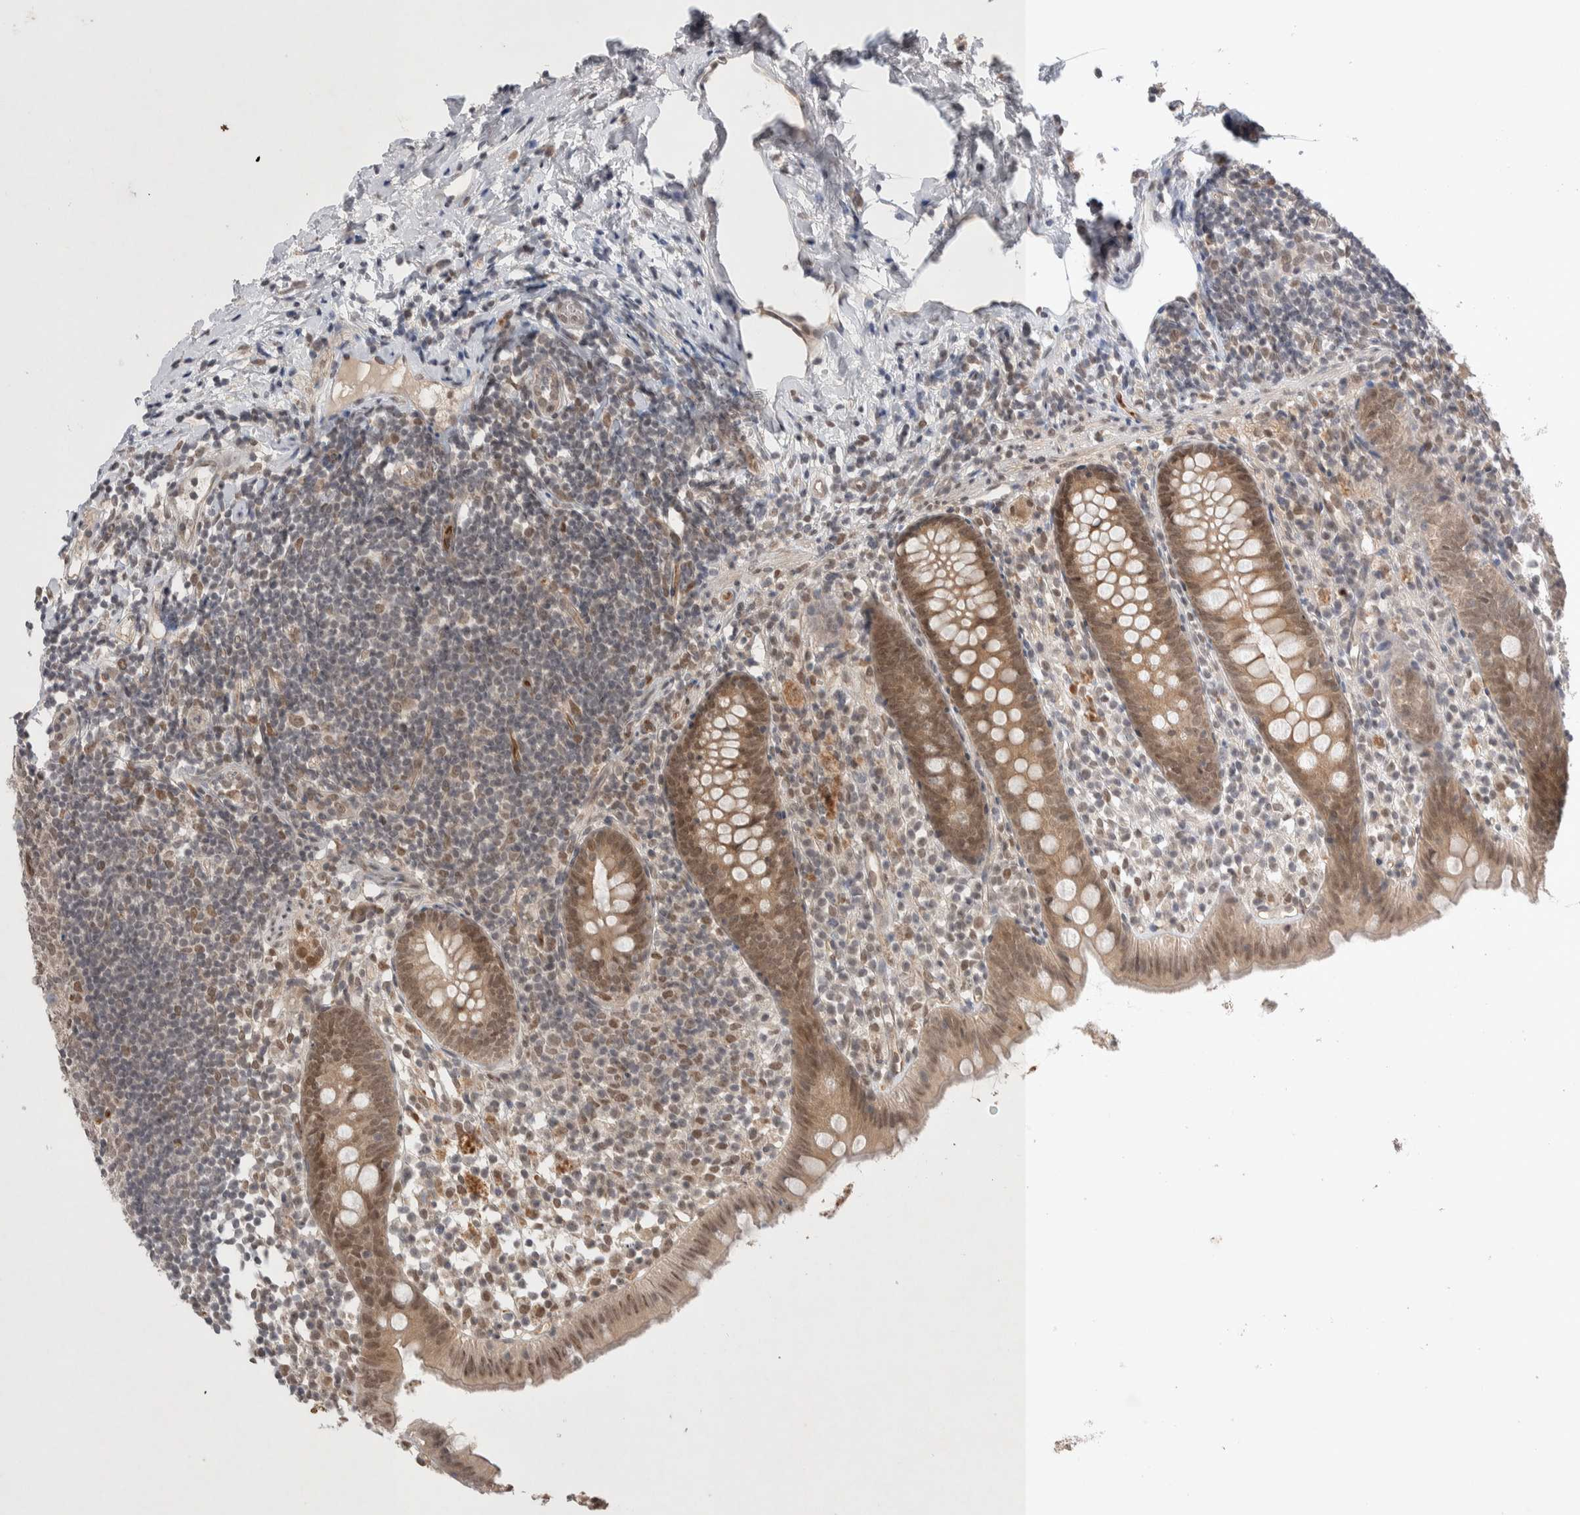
{"staining": {"intensity": "moderate", "quantity": ">75%", "location": "cytoplasmic/membranous,nuclear"}, "tissue": "appendix", "cell_type": "Glandular cells", "image_type": "normal", "snomed": [{"axis": "morphology", "description": "Normal tissue, NOS"}, {"axis": "topography", "description": "Appendix"}], "caption": "A medium amount of moderate cytoplasmic/membranous,nuclear staining is identified in approximately >75% of glandular cells in unremarkable appendix.", "gene": "ZNF704", "patient": {"sex": "female", "age": 20}}